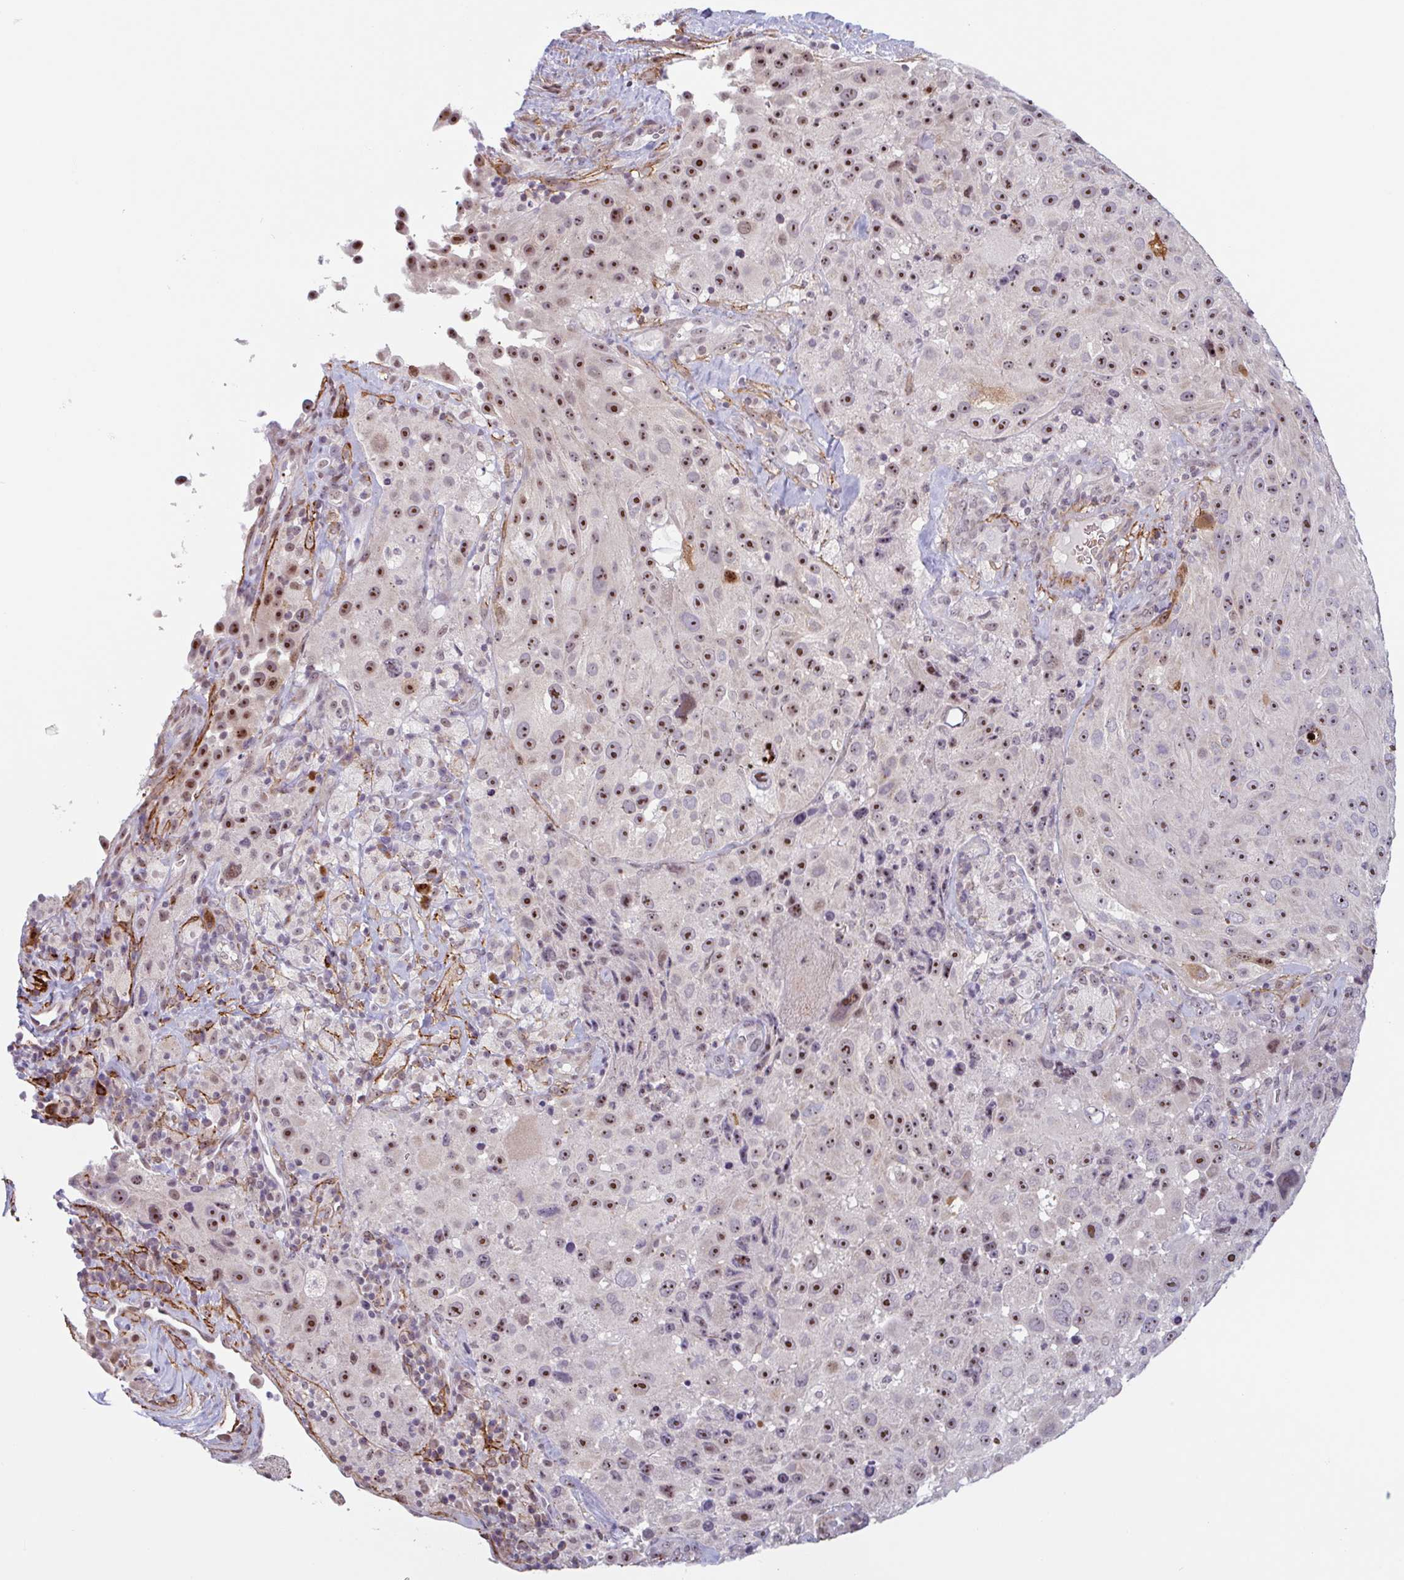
{"staining": {"intensity": "moderate", "quantity": ">75%", "location": "nuclear"}, "tissue": "melanoma", "cell_type": "Tumor cells", "image_type": "cancer", "snomed": [{"axis": "morphology", "description": "Malignant melanoma, Metastatic site"}, {"axis": "topography", "description": "Lymph node"}], "caption": "There is medium levels of moderate nuclear staining in tumor cells of melanoma, as demonstrated by immunohistochemical staining (brown color).", "gene": "TMEM119", "patient": {"sex": "male", "age": 62}}